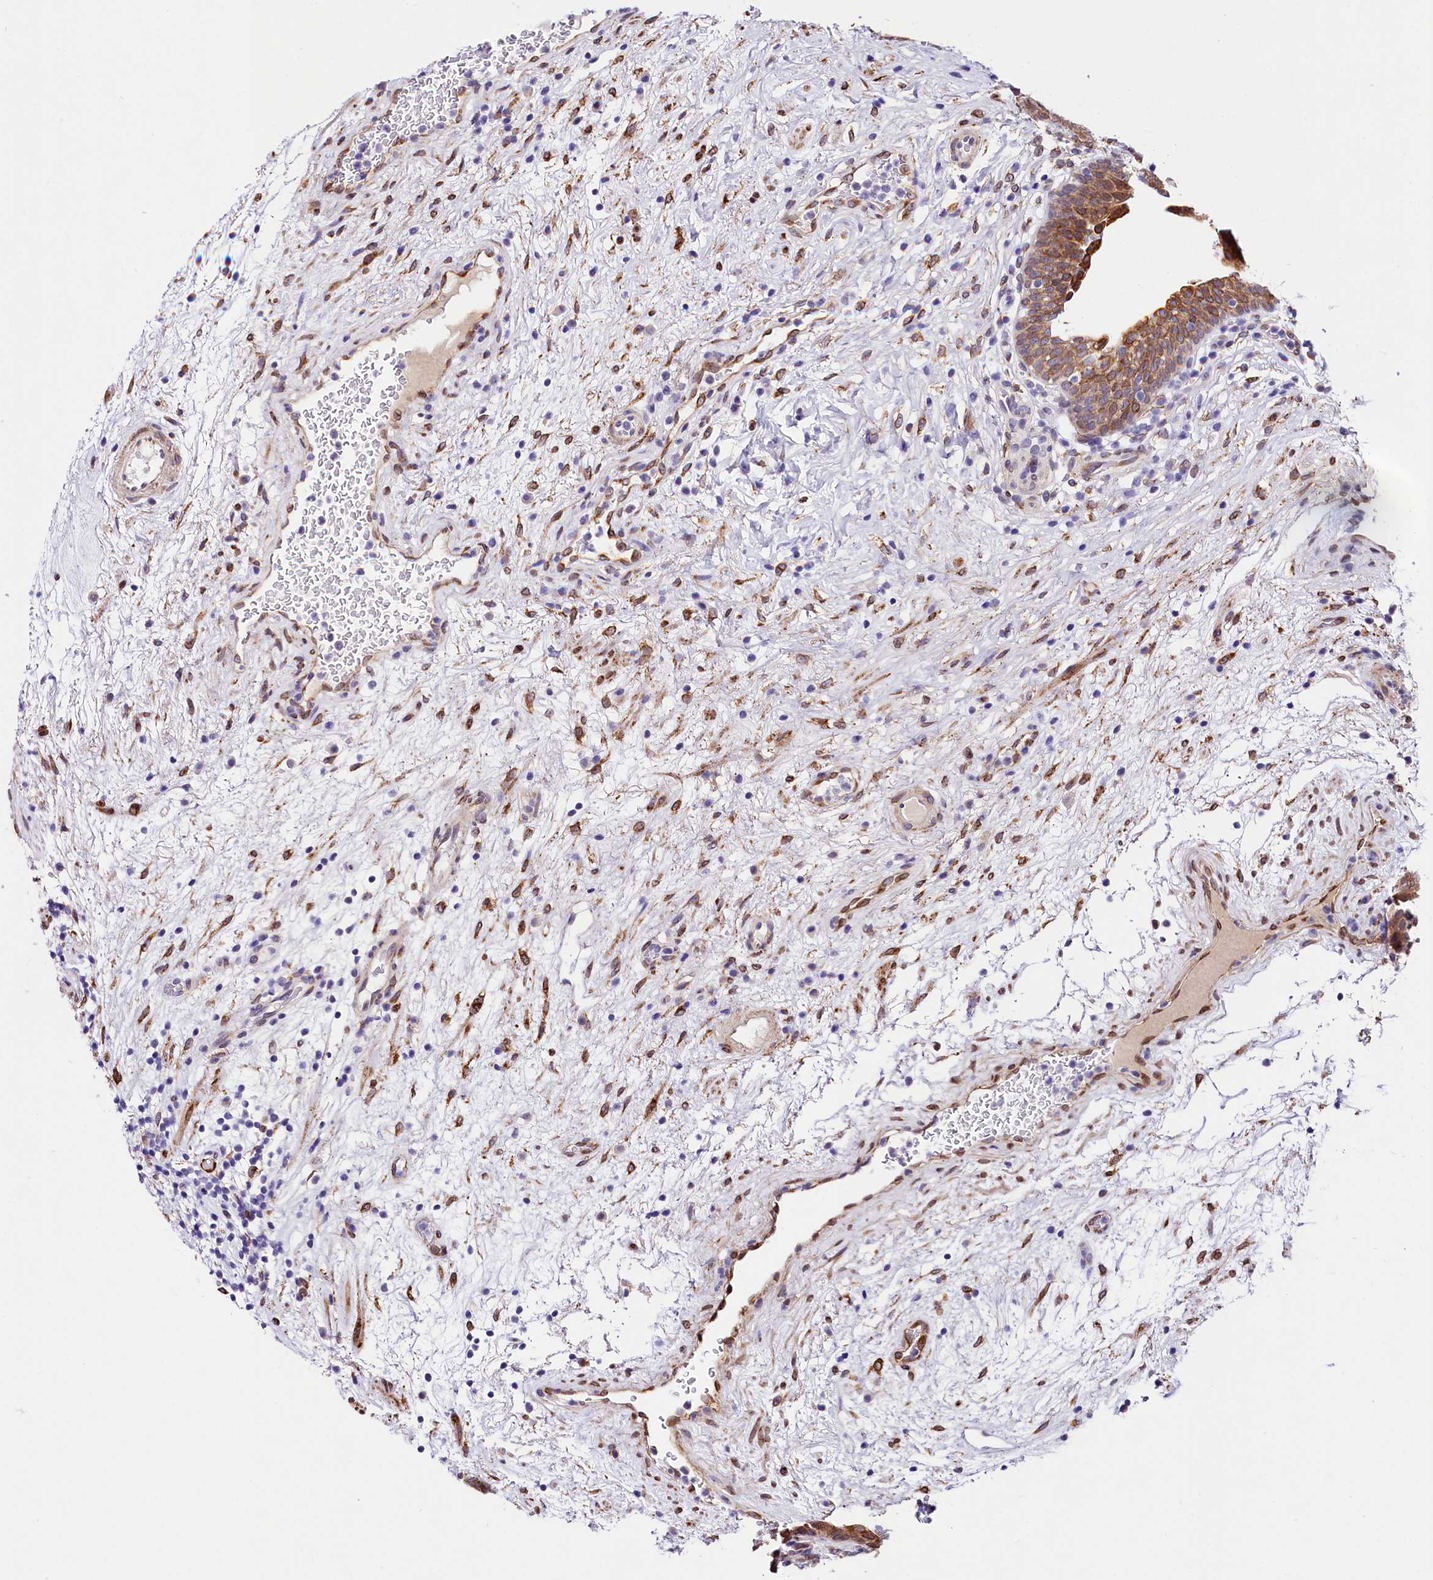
{"staining": {"intensity": "strong", "quantity": ">75%", "location": "cytoplasmic/membranous"}, "tissue": "urinary bladder", "cell_type": "Urothelial cells", "image_type": "normal", "snomed": [{"axis": "morphology", "description": "Normal tissue, NOS"}, {"axis": "topography", "description": "Urinary bladder"}], "caption": "A brown stain highlights strong cytoplasmic/membranous positivity of a protein in urothelial cells of normal urinary bladder. (IHC, brightfield microscopy, high magnification).", "gene": "ITGA1", "patient": {"sex": "male", "age": 71}}